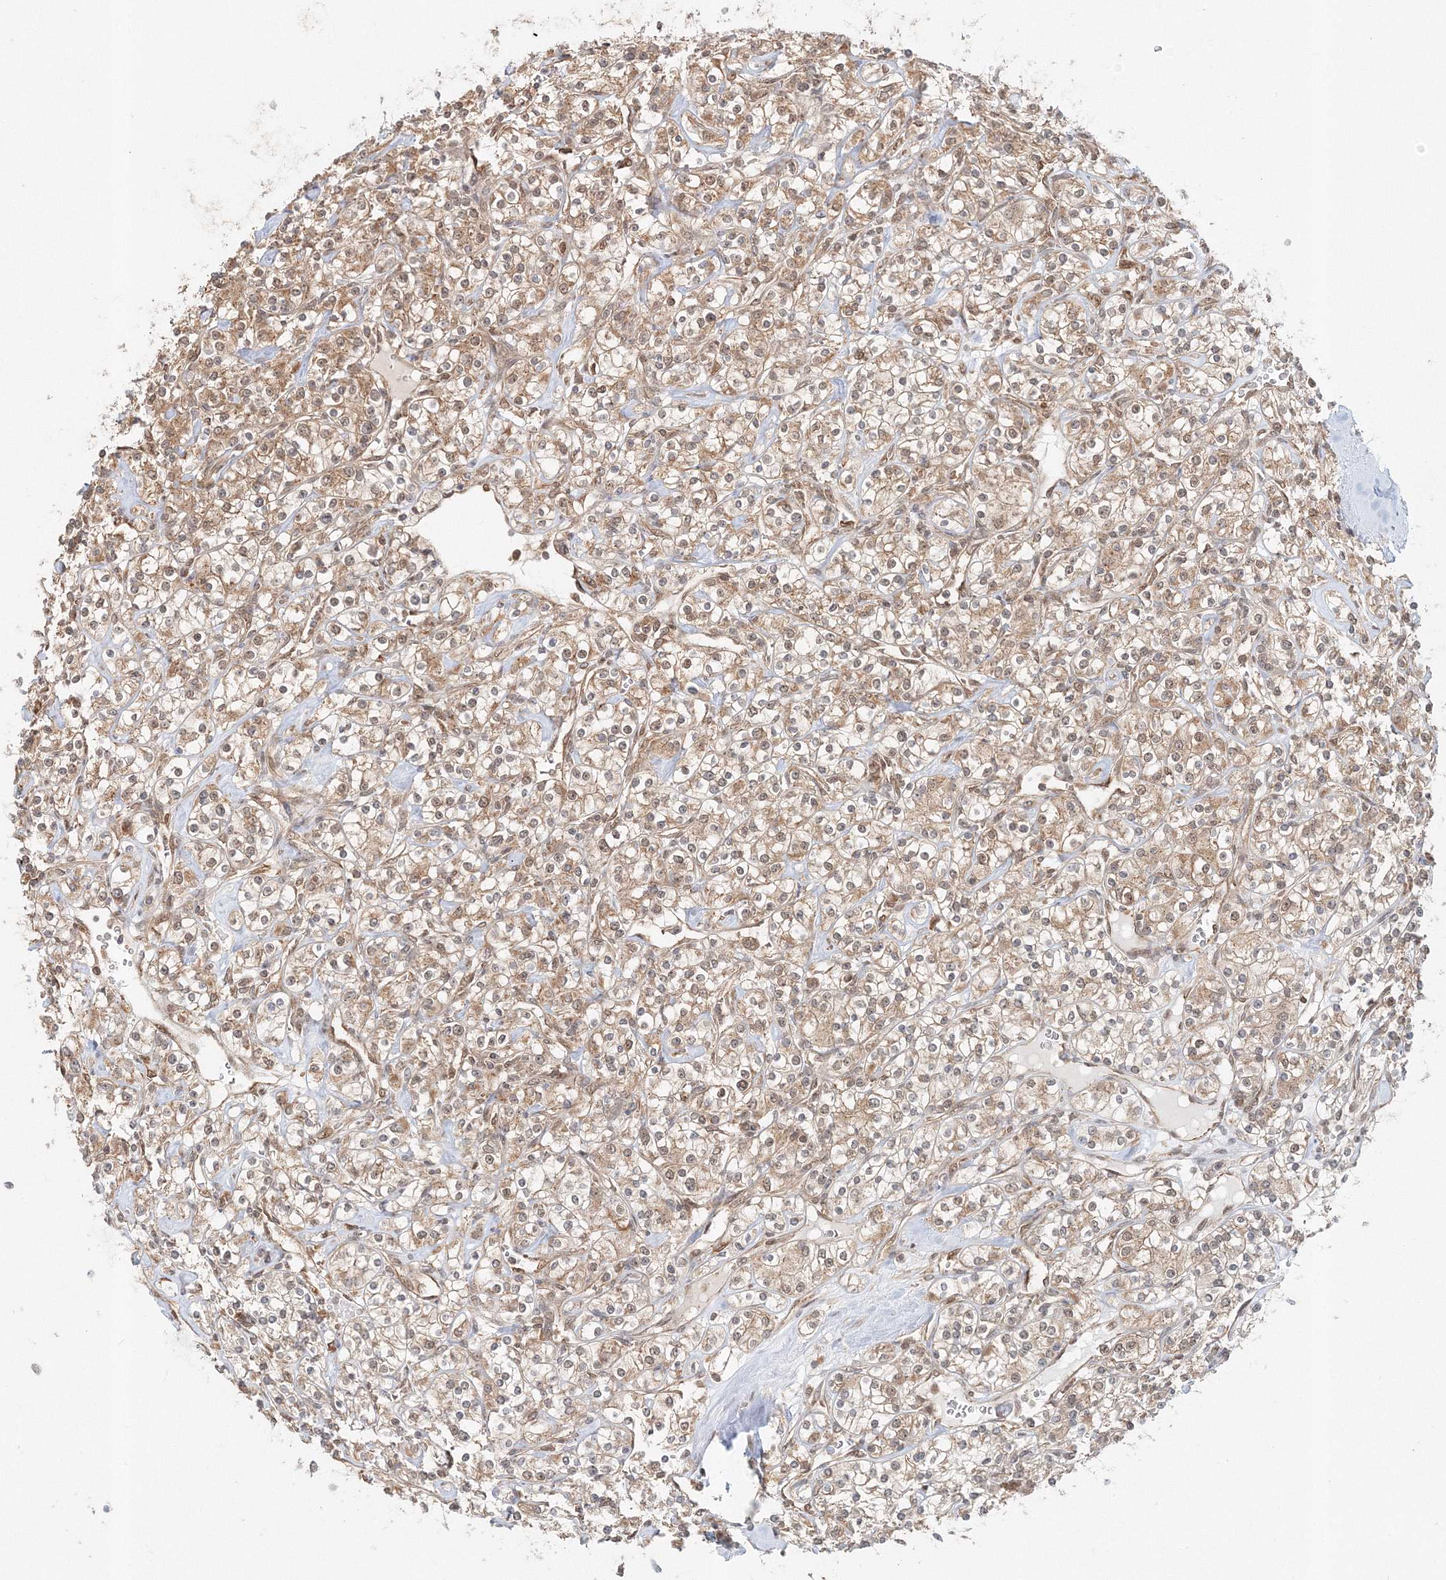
{"staining": {"intensity": "moderate", "quantity": ">75%", "location": "cytoplasmic/membranous,nuclear"}, "tissue": "renal cancer", "cell_type": "Tumor cells", "image_type": "cancer", "snomed": [{"axis": "morphology", "description": "Adenocarcinoma, NOS"}, {"axis": "topography", "description": "Kidney"}], "caption": "This histopathology image shows renal adenocarcinoma stained with immunohistochemistry to label a protein in brown. The cytoplasmic/membranous and nuclear of tumor cells show moderate positivity for the protein. Nuclei are counter-stained blue.", "gene": "PSMD6", "patient": {"sex": "male", "age": 77}}